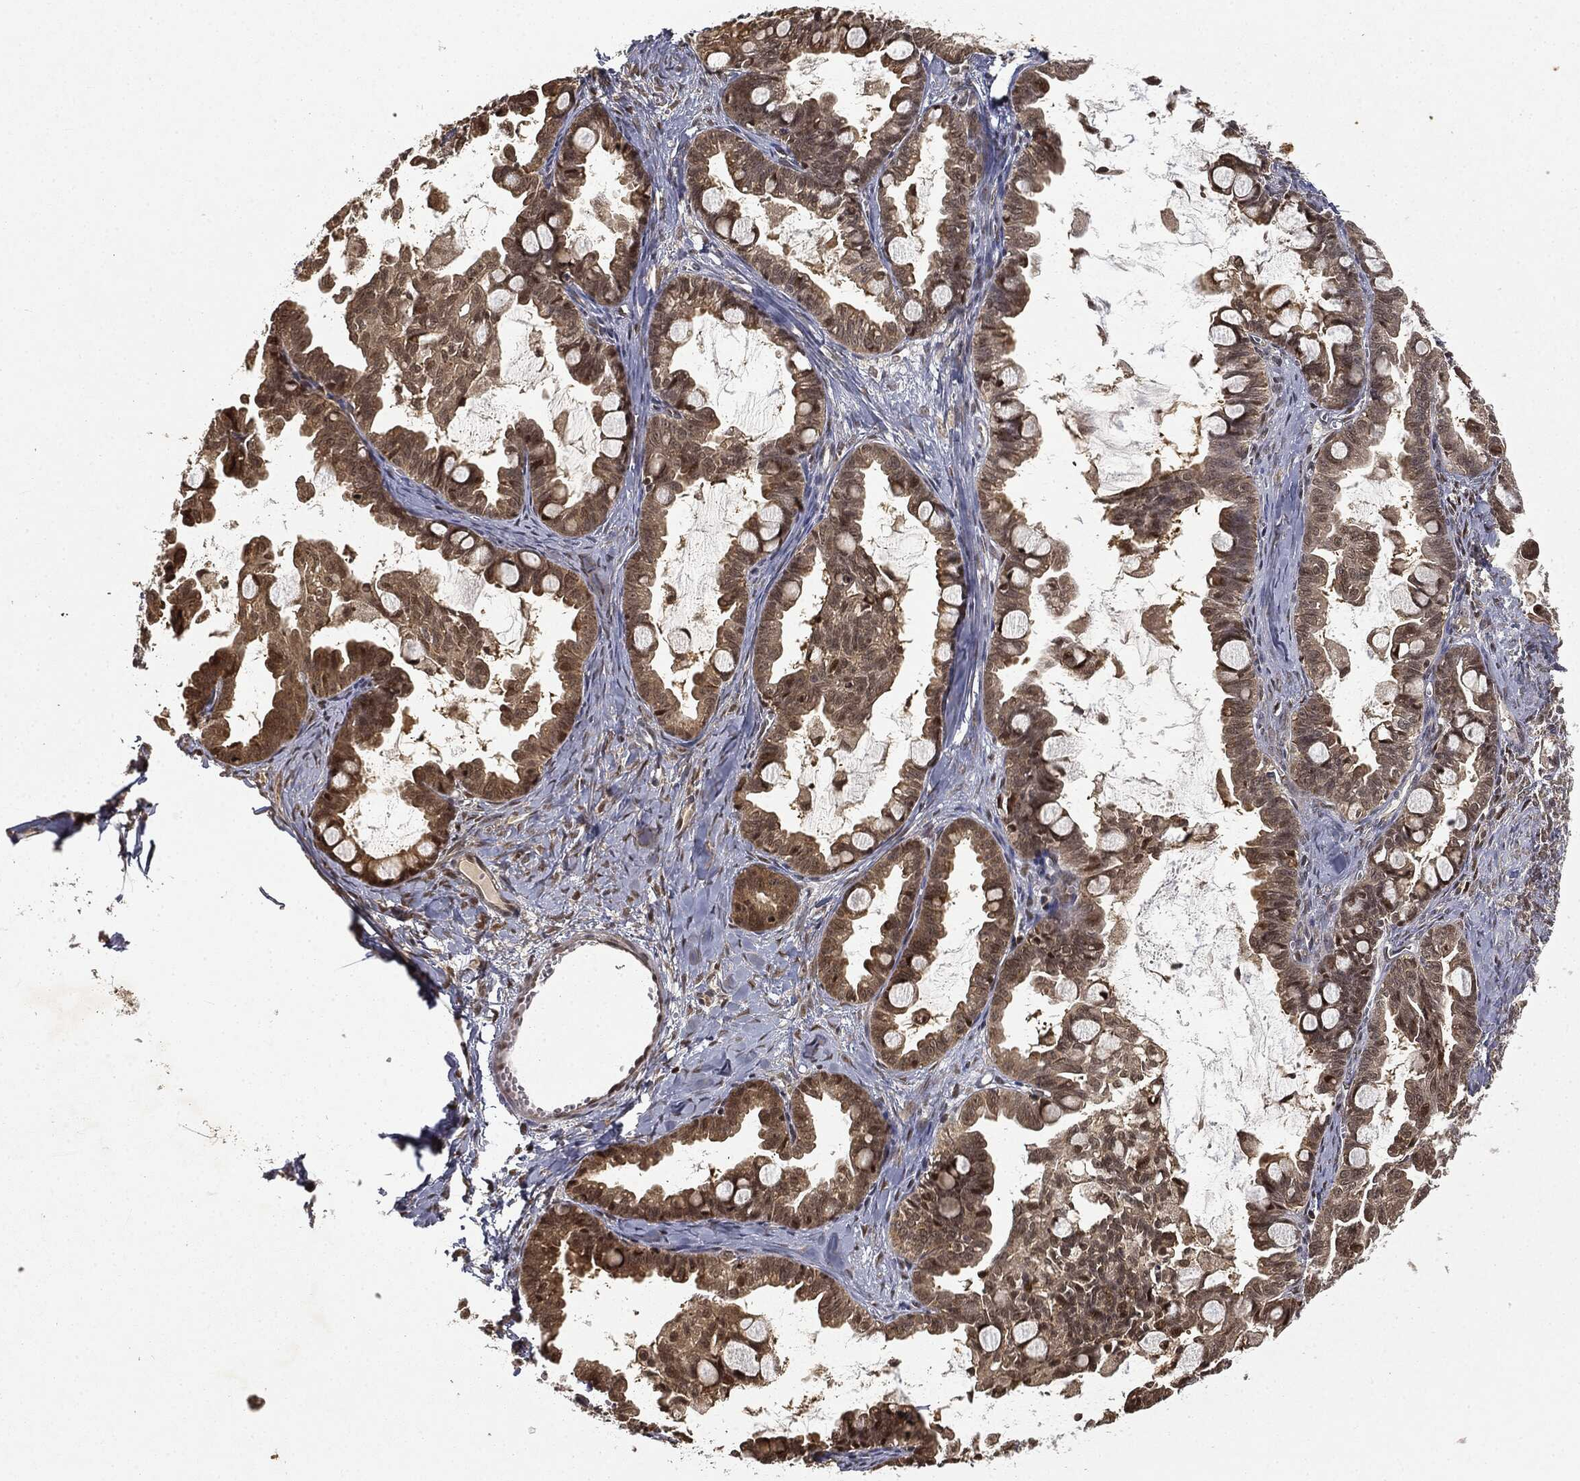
{"staining": {"intensity": "moderate", "quantity": "25%-75%", "location": "cytoplasmic/membranous"}, "tissue": "ovarian cancer", "cell_type": "Tumor cells", "image_type": "cancer", "snomed": [{"axis": "morphology", "description": "Cystadenocarcinoma, mucinous, NOS"}, {"axis": "topography", "description": "Ovary"}], "caption": "Human ovarian cancer stained with a protein marker reveals moderate staining in tumor cells.", "gene": "ZNHIT6", "patient": {"sex": "female", "age": 63}}